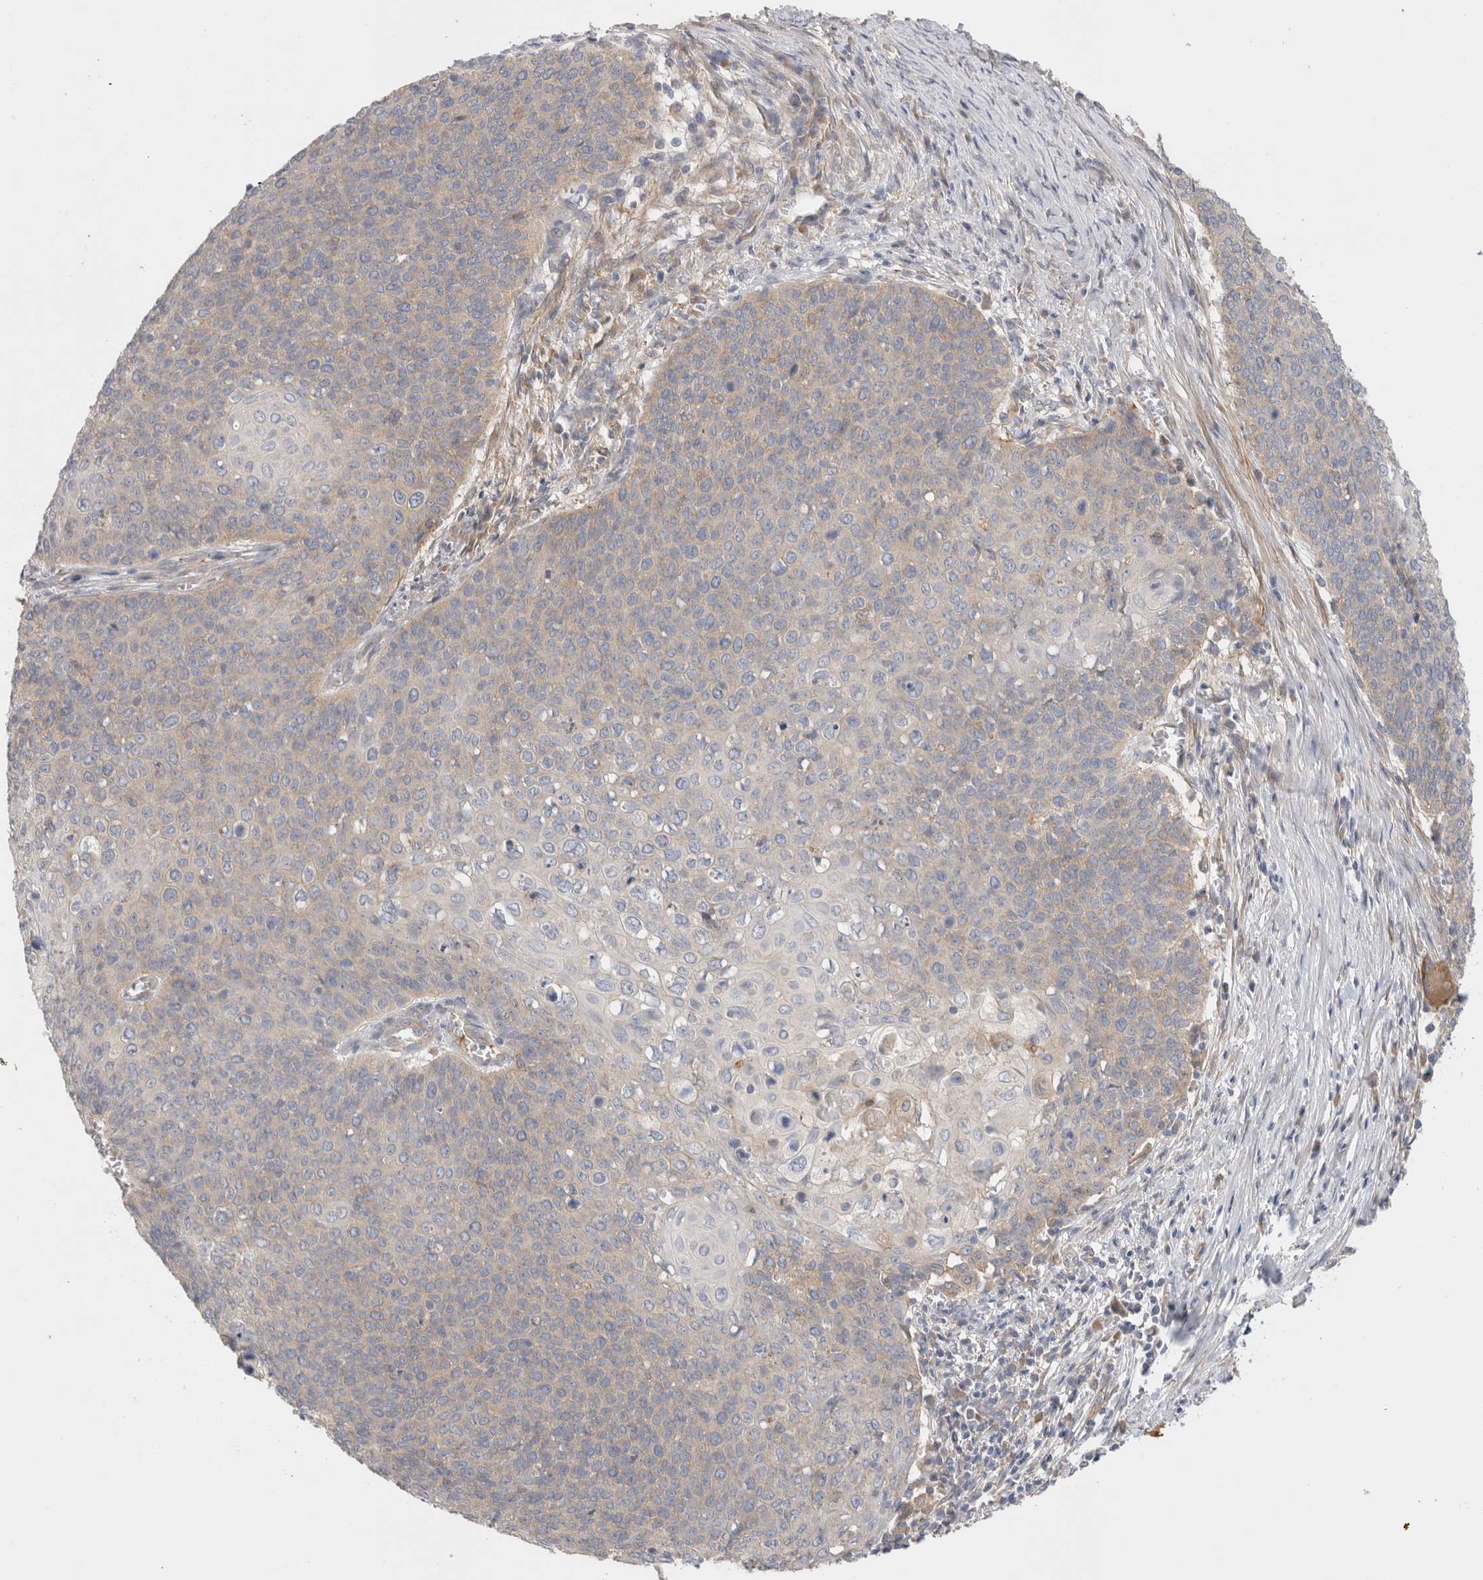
{"staining": {"intensity": "weak", "quantity": "25%-75%", "location": "cytoplasmic/membranous"}, "tissue": "cervical cancer", "cell_type": "Tumor cells", "image_type": "cancer", "snomed": [{"axis": "morphology", "description": "Squamous cell carcinoma, NOS"}, {"axis": "topography", "description": "Cervix"}], "caption": "A high-resolution photomicrograph shows IHC staining of cervical cancer (squamous cell carcinoma), which shows weak cytoplasmic/membranous positivity in approximately 25%-75% of tumor cells.", "gene": "SGK3", "patient": {"sex": "female", "age": 39}}